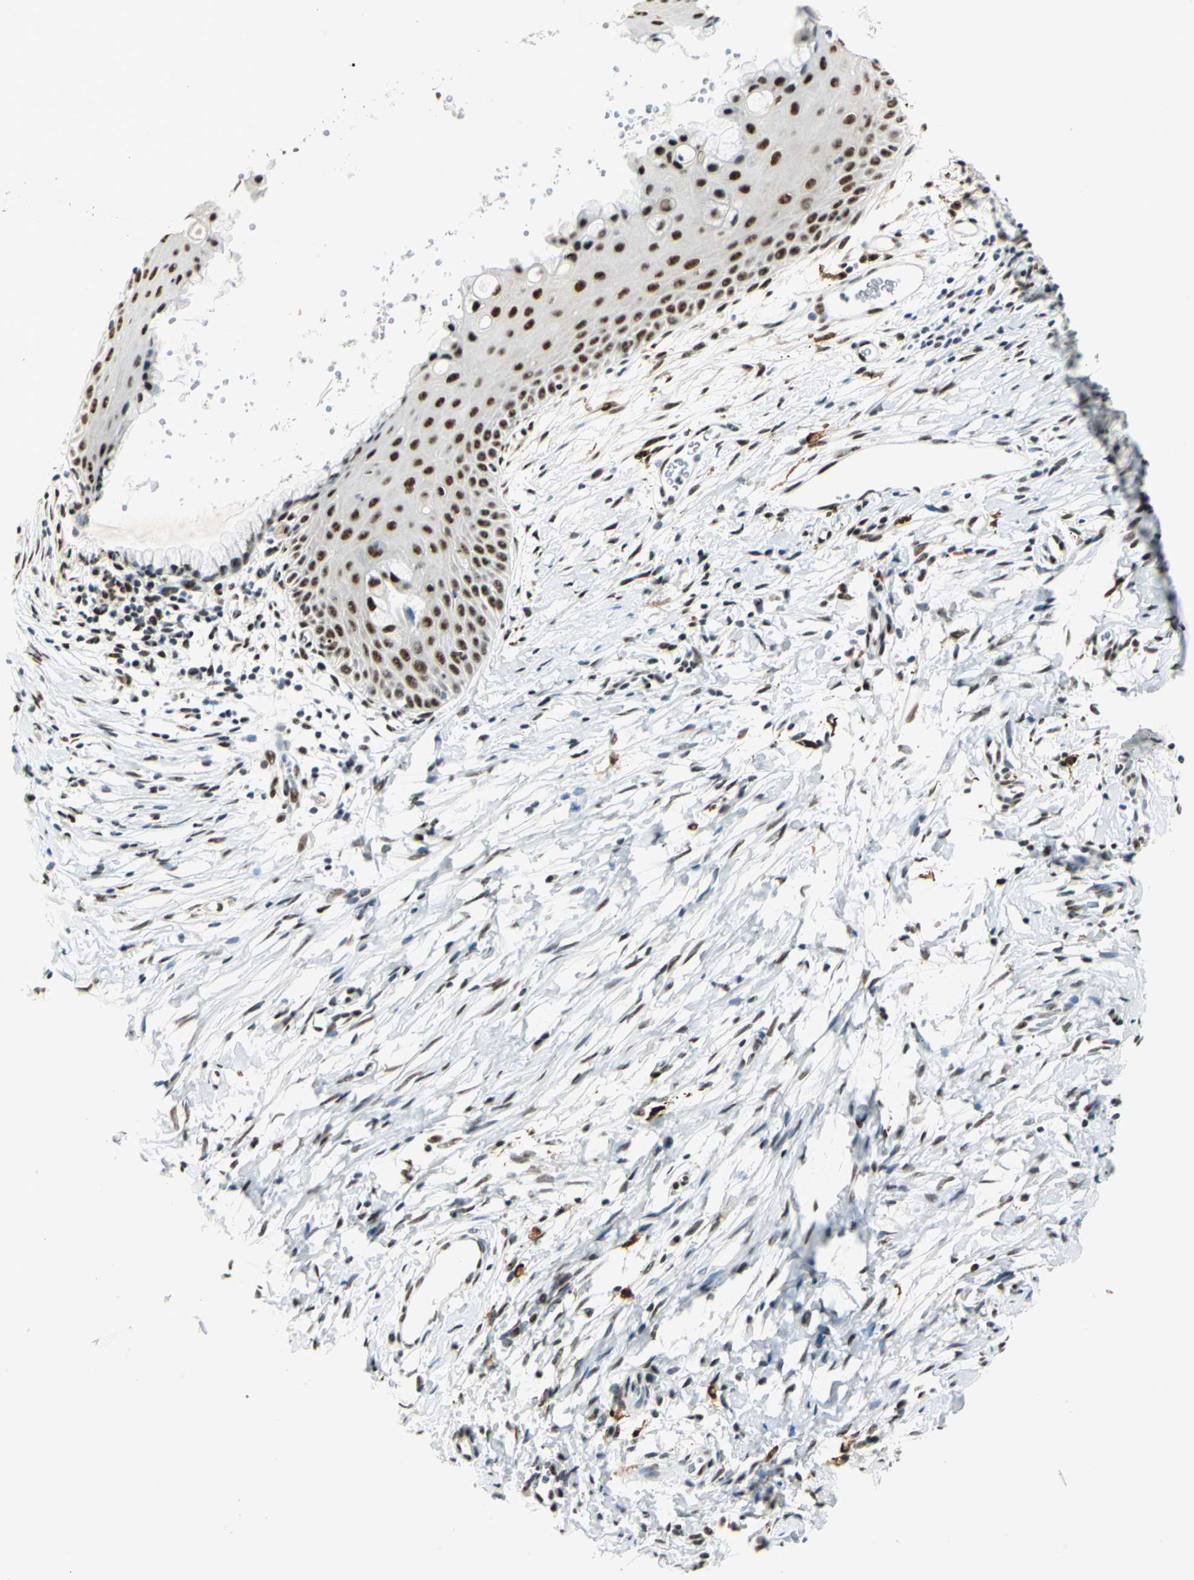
{"staining": {"intensity": "strong", "quantity": ">75%", "location": "nuclear"}, "tissue": "cervix", "cell_type": "Glandular cells", "image_type": "normal", "snomed": [{"axis": "morphology", "description": "Normal tissue, NOS"}, {"axis": "topography", "description": "Cervix"}], "caption": "Cervix stained with a brown dye exhibits strong nuclear positive expression in about >75% of glandular cells.", "gene": "MTMR10", "patient": {"sex": "female", "age": 39}}